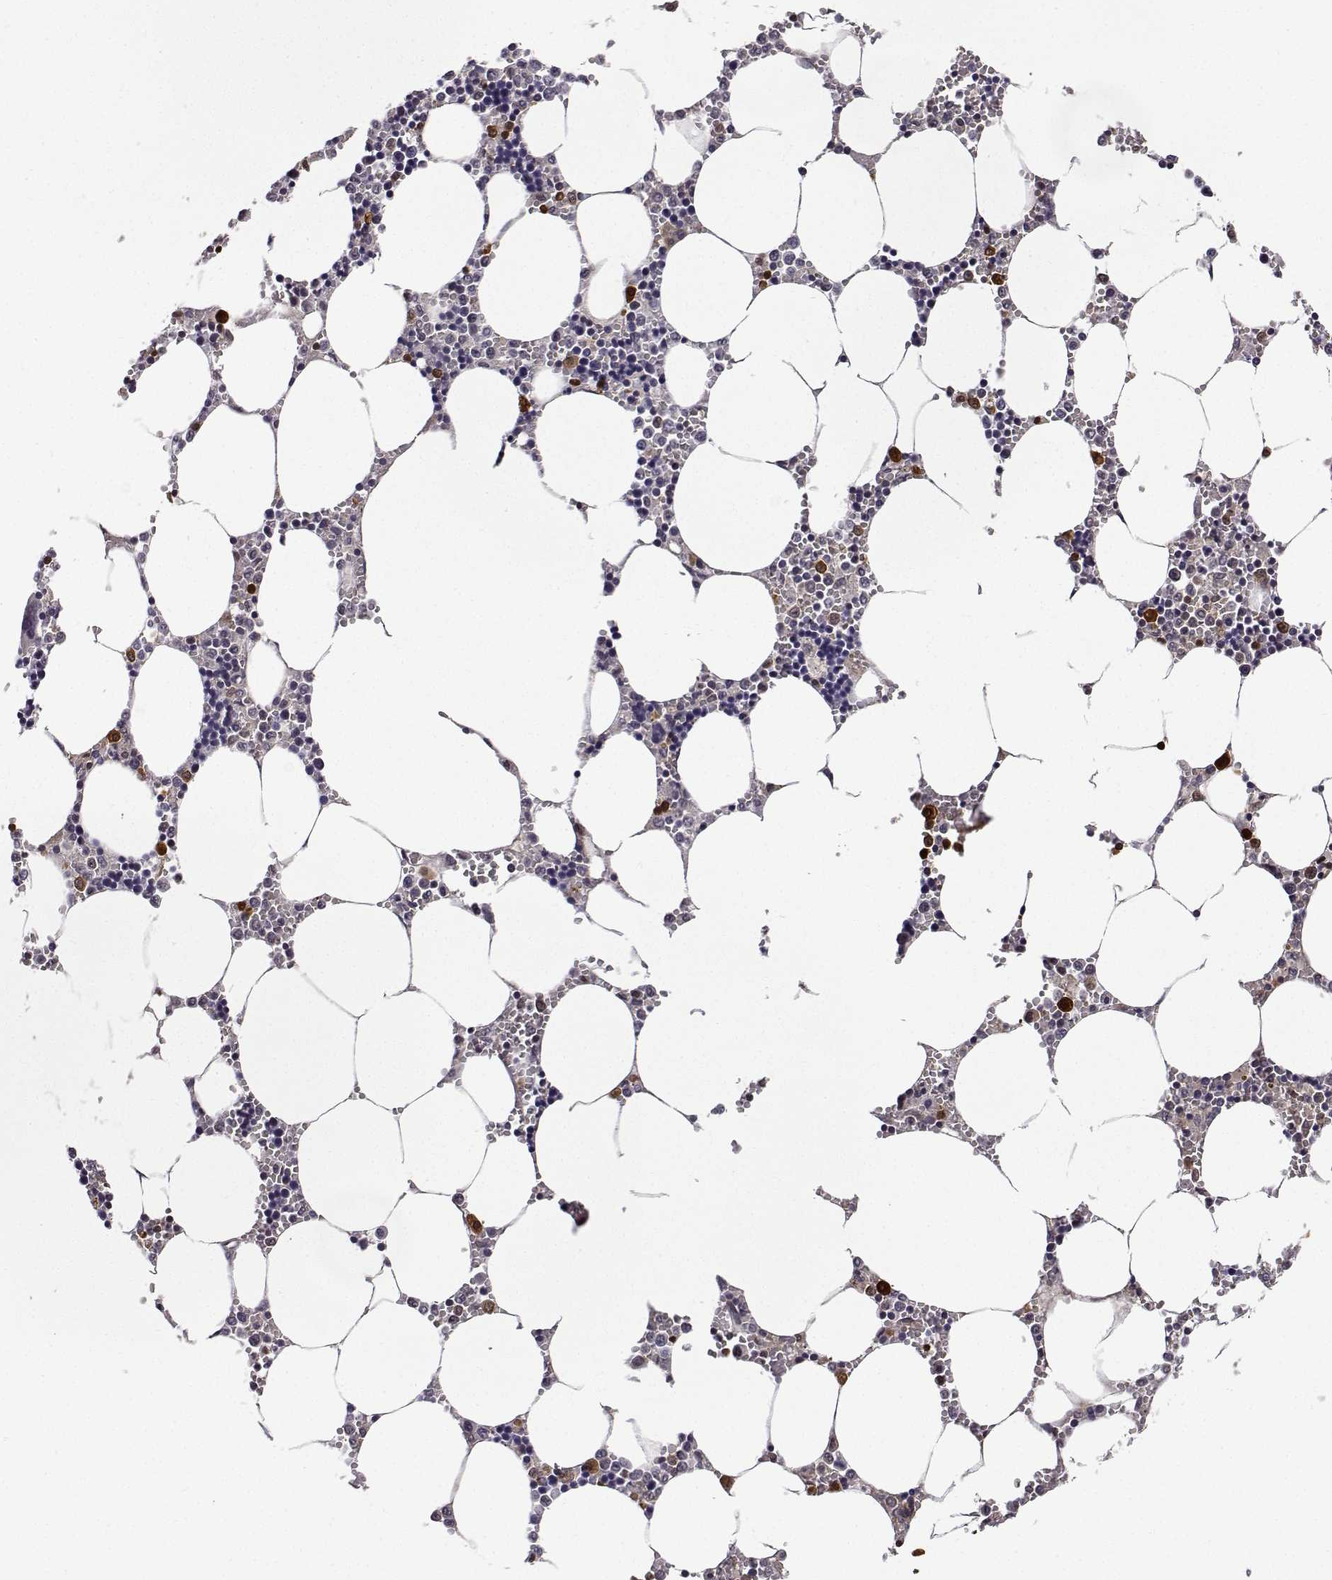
{"staining": {"intensity": "moderate", "quantity": "25%-75%", "location": "cytoplasmic/membranous,nuclear"}, "tissue": "bone marrow", "cell_type": "Hematopoietic cells", "image_type": "normal", "snomed": [{"axis": "morphology", "description": "Normal tissue, NOS"}, {"axis": "topography", "description": "Bone marrow"}], "caption": "A high-resolution photomicrograph shows immunohistochemistry staining of benign bone marrow, which reveals moderate cytoplasmic/membranous,nuclear staining in about 25%-75% of hematopoietic cells.", "gene": "PHGDH", "patient": {"sex": "male", "age": 54}}